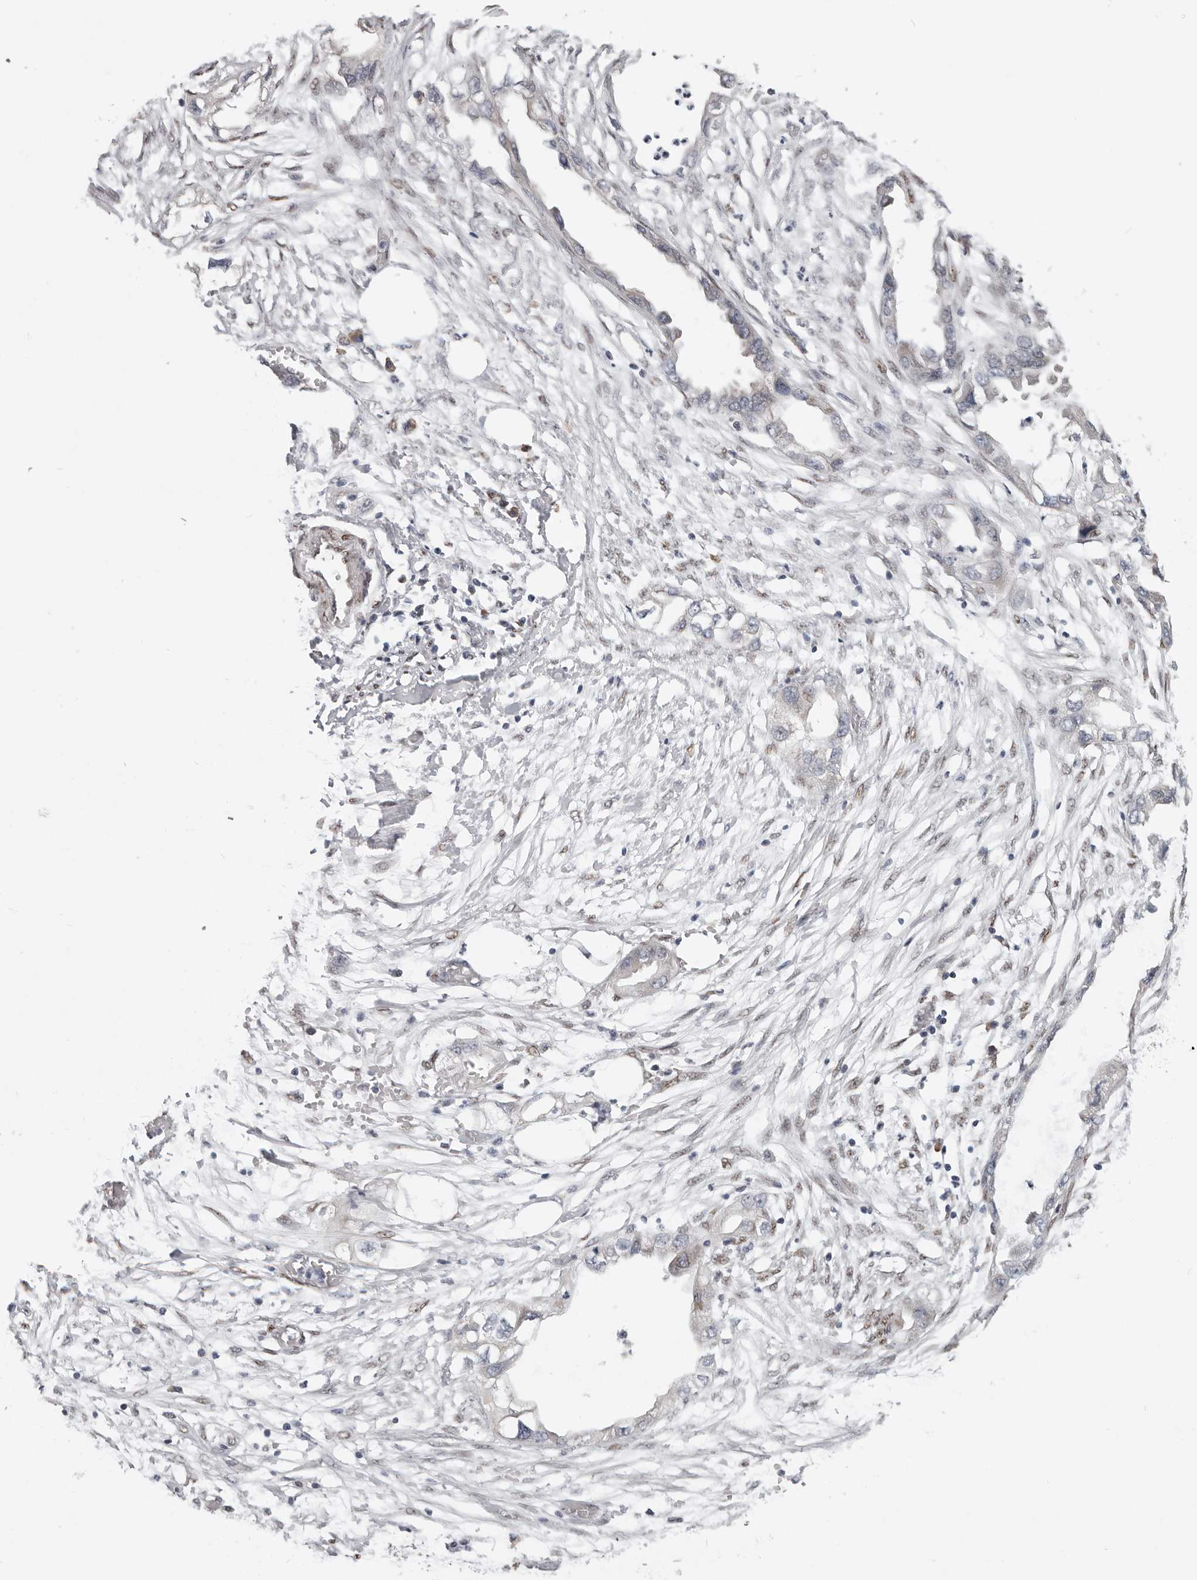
{"staining": {"intensity": "negative", "quantity": "none", "location": "none"}, "tissue": "endometrial cancer", "cell_type": "Tumor cells", "image_type": "cancer", "snomed": [{"axis": "morphology", "description": "Adenocarcinoma, NOS"}, {"axis": "morphology", "description": "Adenocarcinoma, metastatic, NOS"}, {"axis": "topography", "description": "Adipose tissue"}, {"axis": "topography", "description": "Endometrium"}], "caption": "Immunohistochemical staining of endometrial cancer (metastatic adenocarcinoma) demonstrates no significant staining in tumor cells. The staining is performed using DAB (3,3'-diaminobenzidine) brown chromogen with nuclei counter-stained in using hematoxylin.", "gene": "SRP19", "patient": {"sex": "female", "age": 67}}